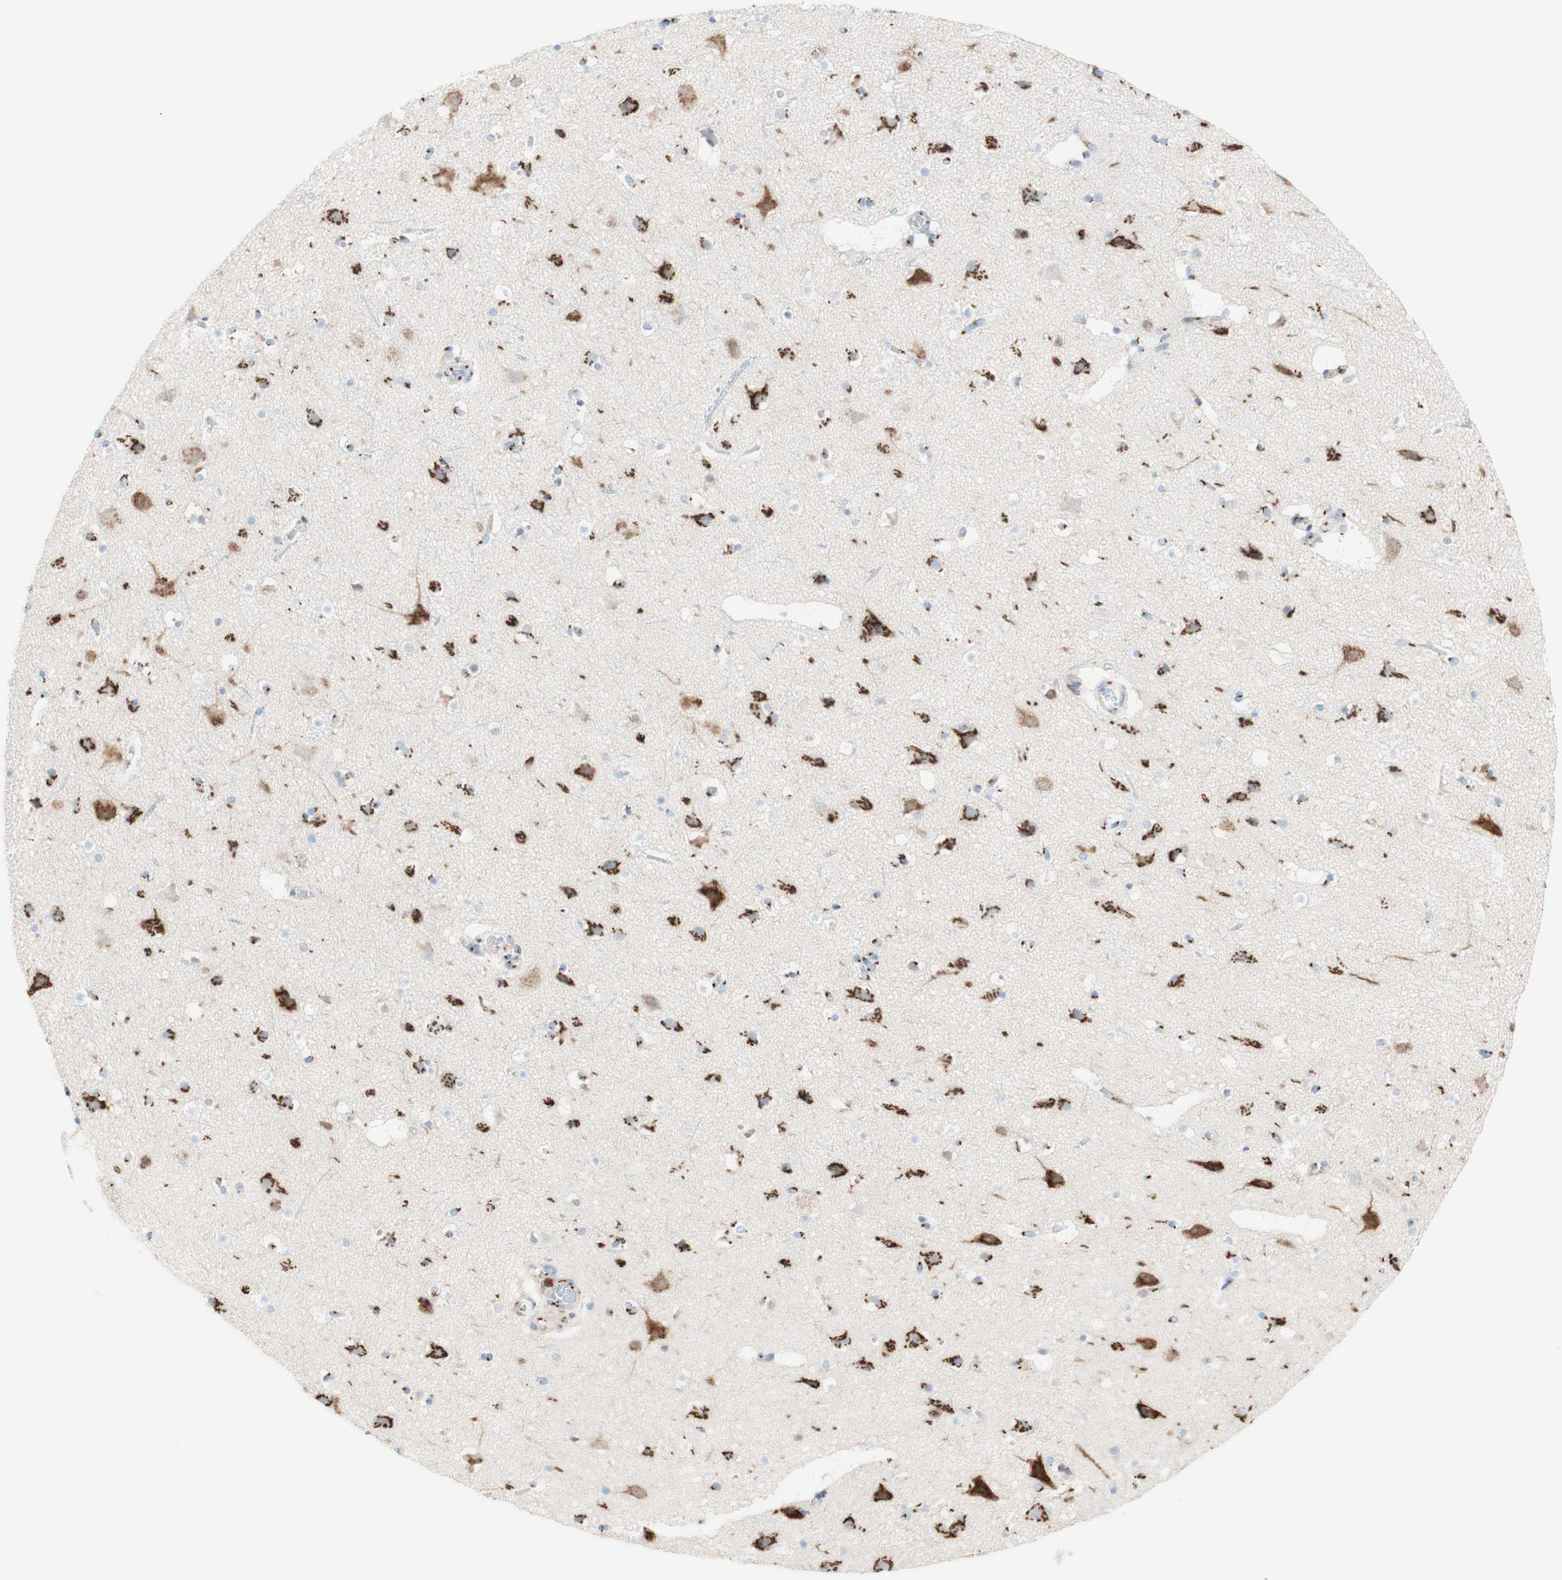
{"staining": {"intensity": "moderate", "quantity": ">75%", "location": "cytoplasmic/membranous"}, "tissue": "cerebral cortex", "cell_type": "Endothelial cells", "image_type": "normal", "snomed": [{"axis": "morphology", "description": "Normal tissue, NOS"}, {"axis": "topography", "description": "Cerebral cortex"}], "caption": "IHC micrograph of normal cerebral cortex: cerebral cortex stained using immunohistochemistry demonstrates medium levels of moderate protein expression localized specifically in the cytoplasmic/membranous of endothelial cells, appearing as a cytoplasmic/membranous brown color.", "gene": "GOLGB1", "patient": {"sex": "male", "age": 45}}